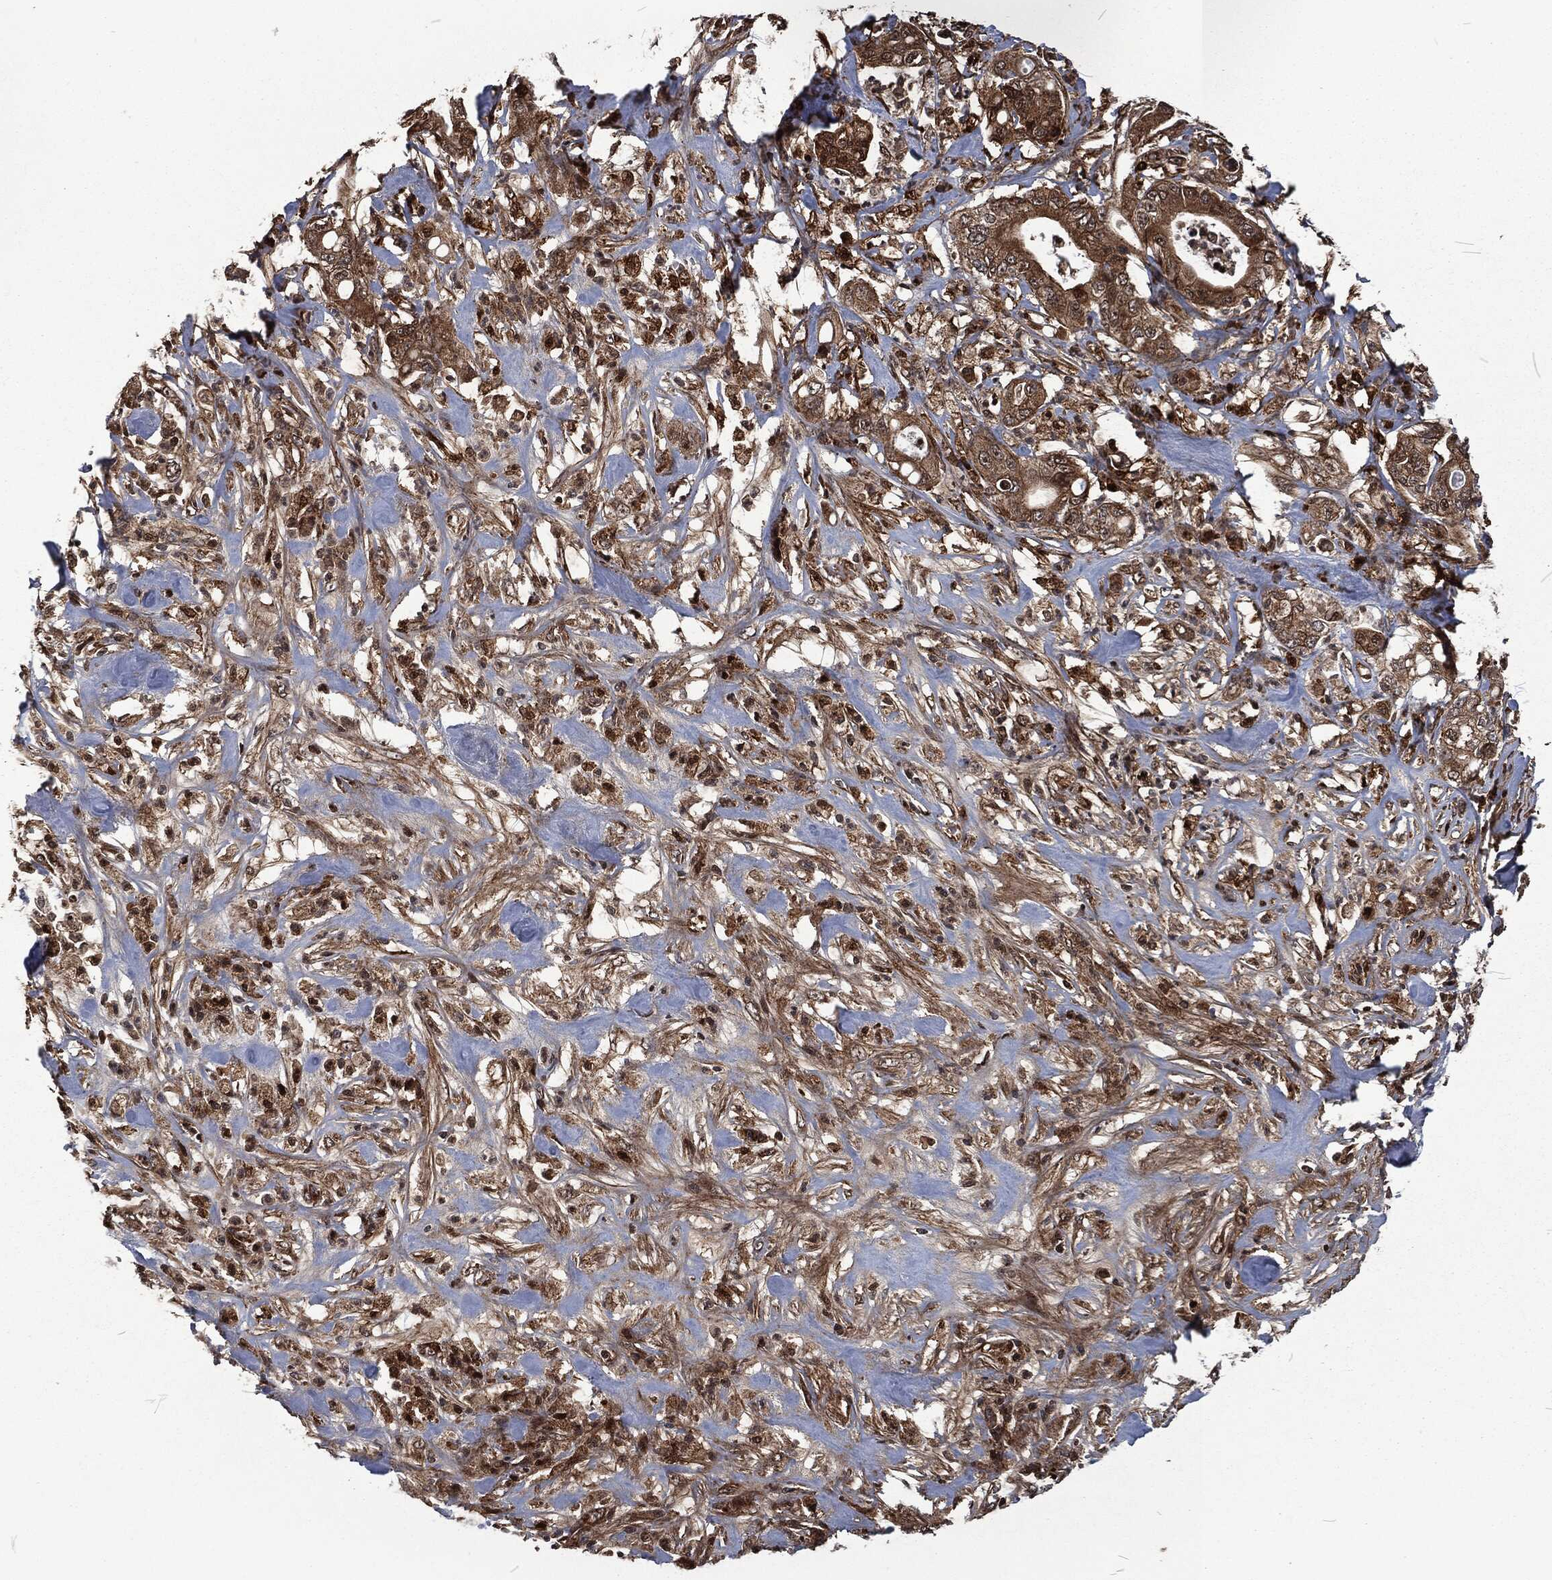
{"staining": {"intensity": "moderate", "quantity": ">75%", "location": "cytoplasmic/membranous"}, "tissue": "pancreatic cancer", "cell_type": "Tumor cells", "image_type": "cancer", "snomed": [{"axis": "morphology", "description": "Adenocarcinoma, NOS"}, {"axis": "topography", "description": "Pancreas"}], "caption": "A micrograph showing moderate cytoplasmic/membranous expression in about >75% of tumor cells in pancreatic adenocarcinoma, as visualized by brown immunohistochemical staining.", "gene": "CMPK2", "patient": {"sex": "male", "age": 71}}